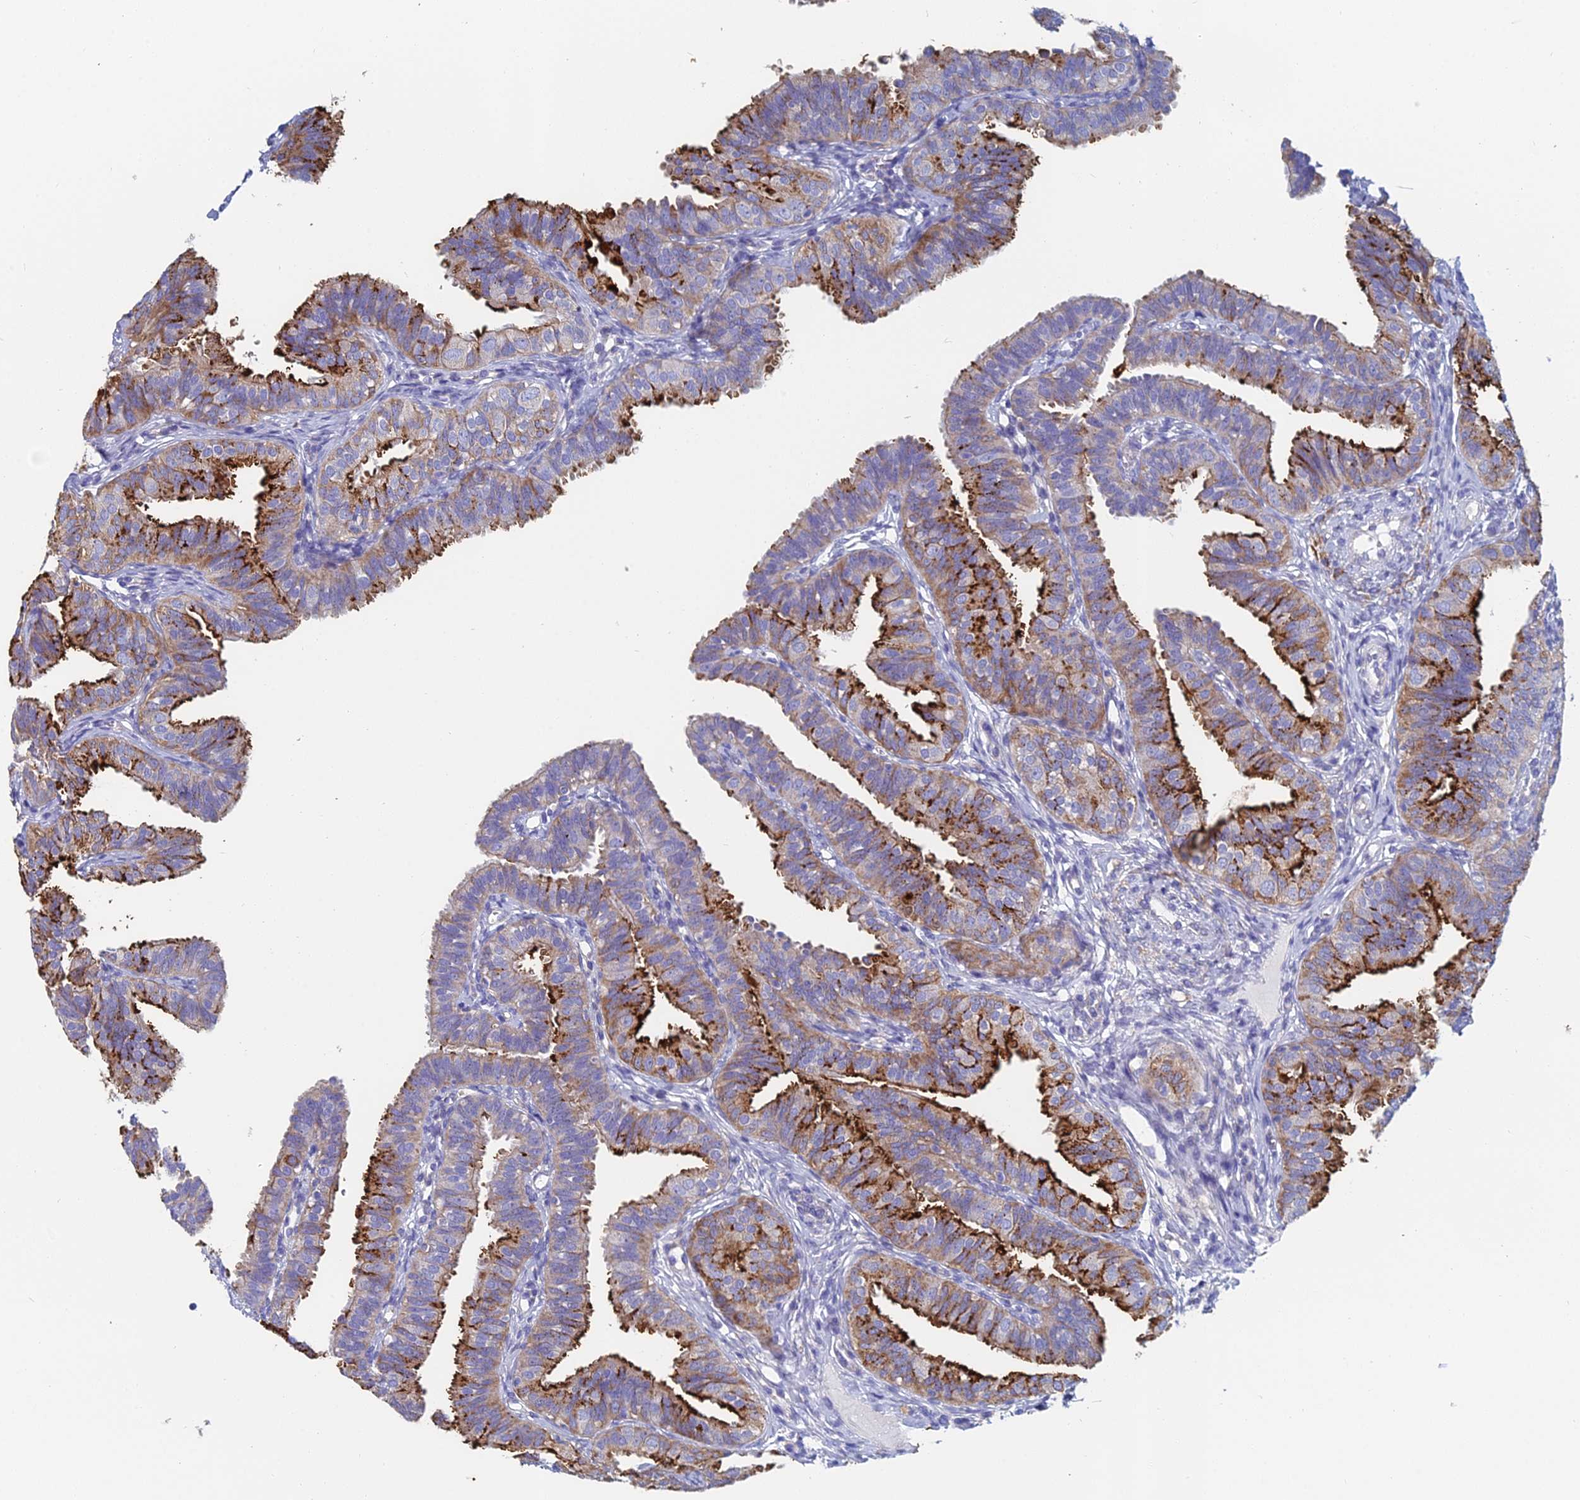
{"staining": {"intensity": "strong", "quantity": "25%-75%", "location": "cytoplasmic/membranous"}, "tissue": "fallopian tube", "cell_type": "Glandular cells", "image_type": "normal", "snomed": [{"axis": "morphology", "description": "Normal tissue, NOS"}, {"axis": "topography", "description": "Fallopian tube"}], "caption": "The histopathology image exhibits immunohistochemical staining of benign fallopian tube. There is strong cytoplasmic/membranous staining is present in about 25%-75% of glandular cells.", "gene": "CRACR2B", "patient": {"sex": "female", "age": 35}}